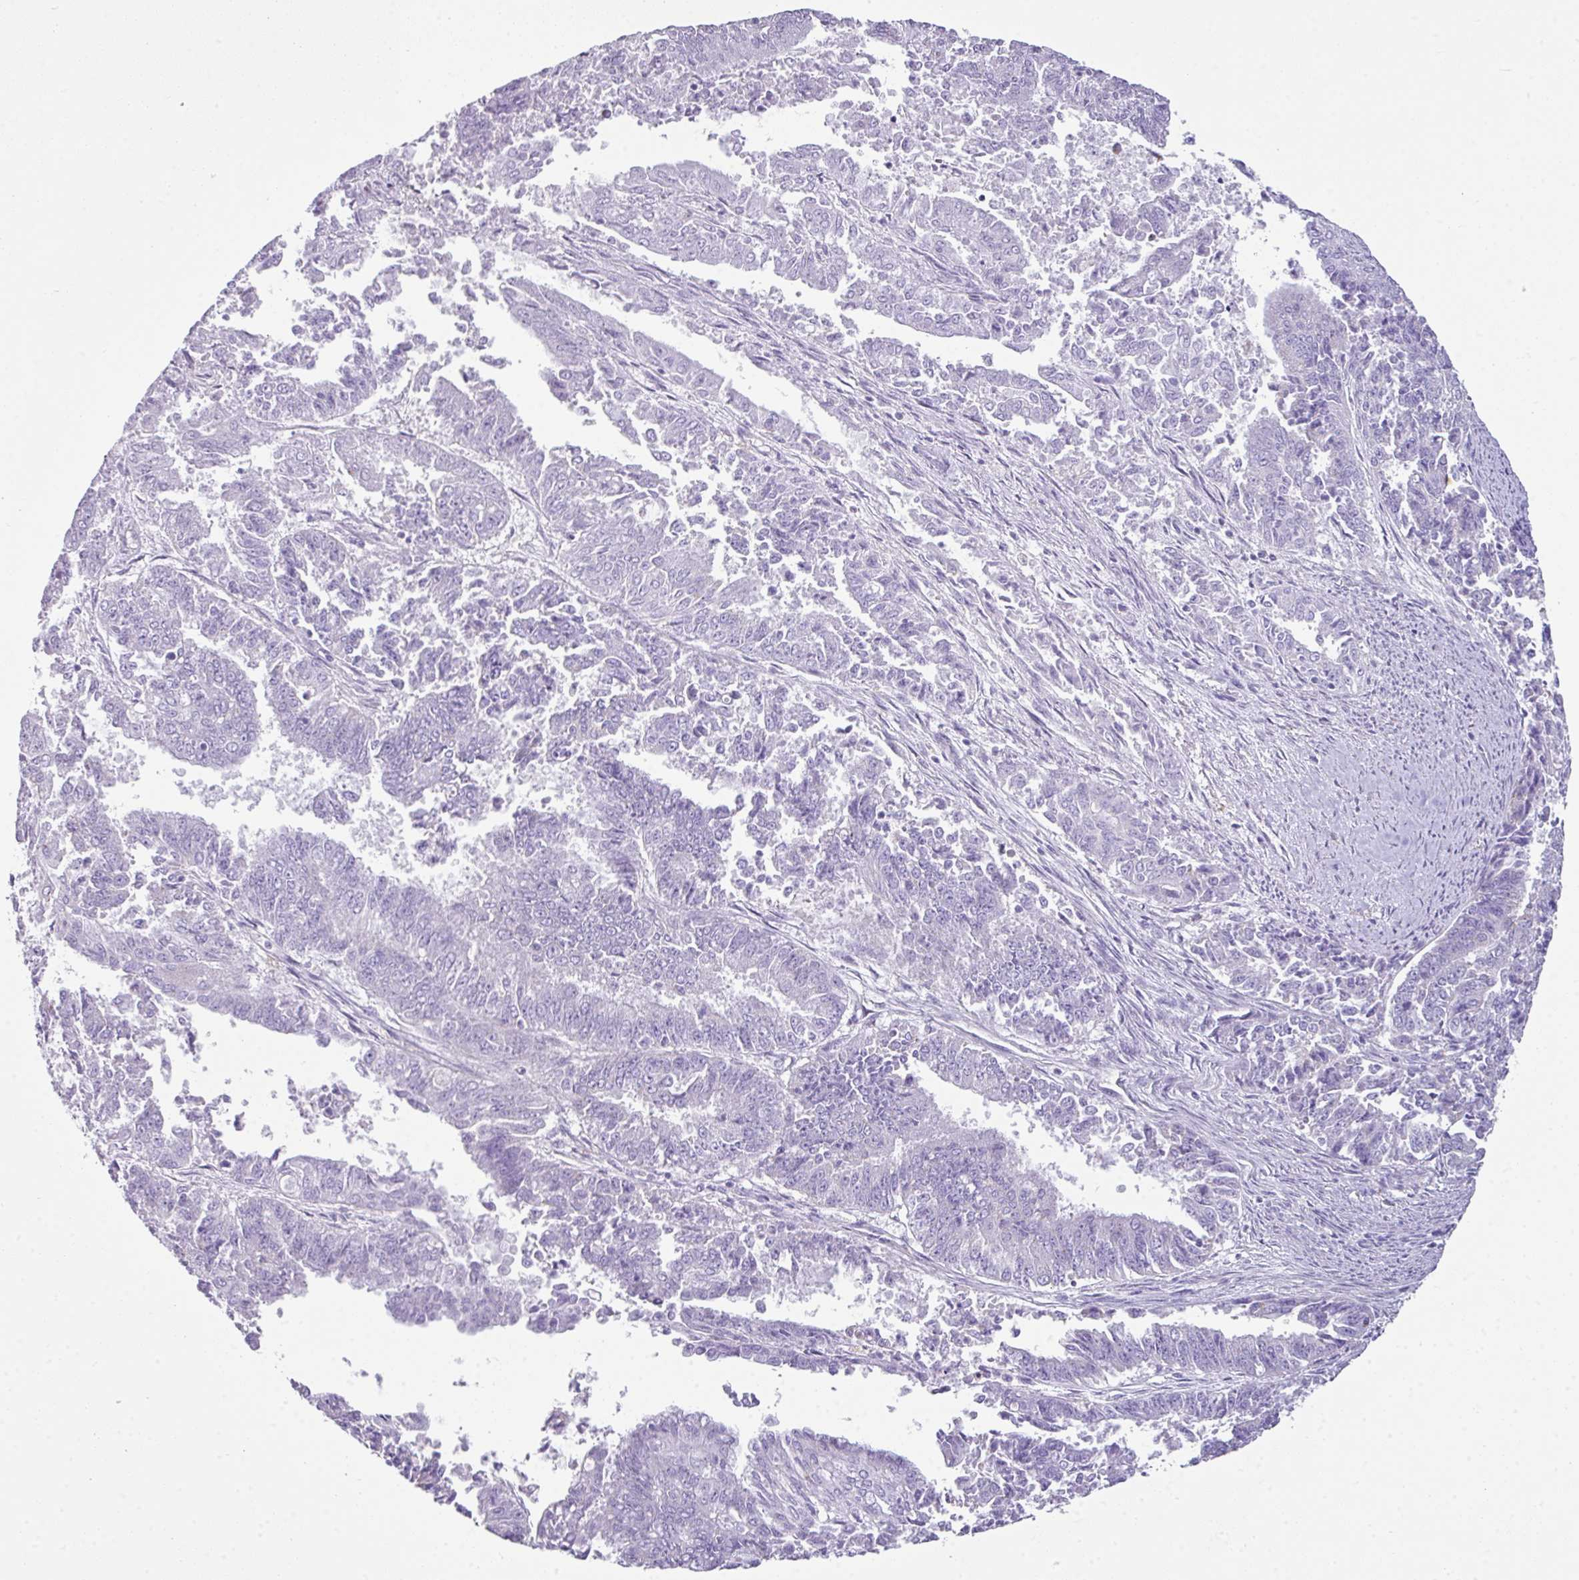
{"staining": {"intensity": "negative", "quantity": "none", "location": "none"}, "tissue": "endometrial cancer", "cell_type": "Tumor cells", "image_type": "cancer", "snomed": [{"axis": "morphology", "description": "Adenocarcinoma, NOS"}, {"axis": "topography", "description": "Endometrium"}], "caption": "The photomicrograph reveals no significant positivity in tumor cells of endometrial adenocarcinoma.", "gene": "ZNF568", "patient": {"sex": "female", "age": 73}}